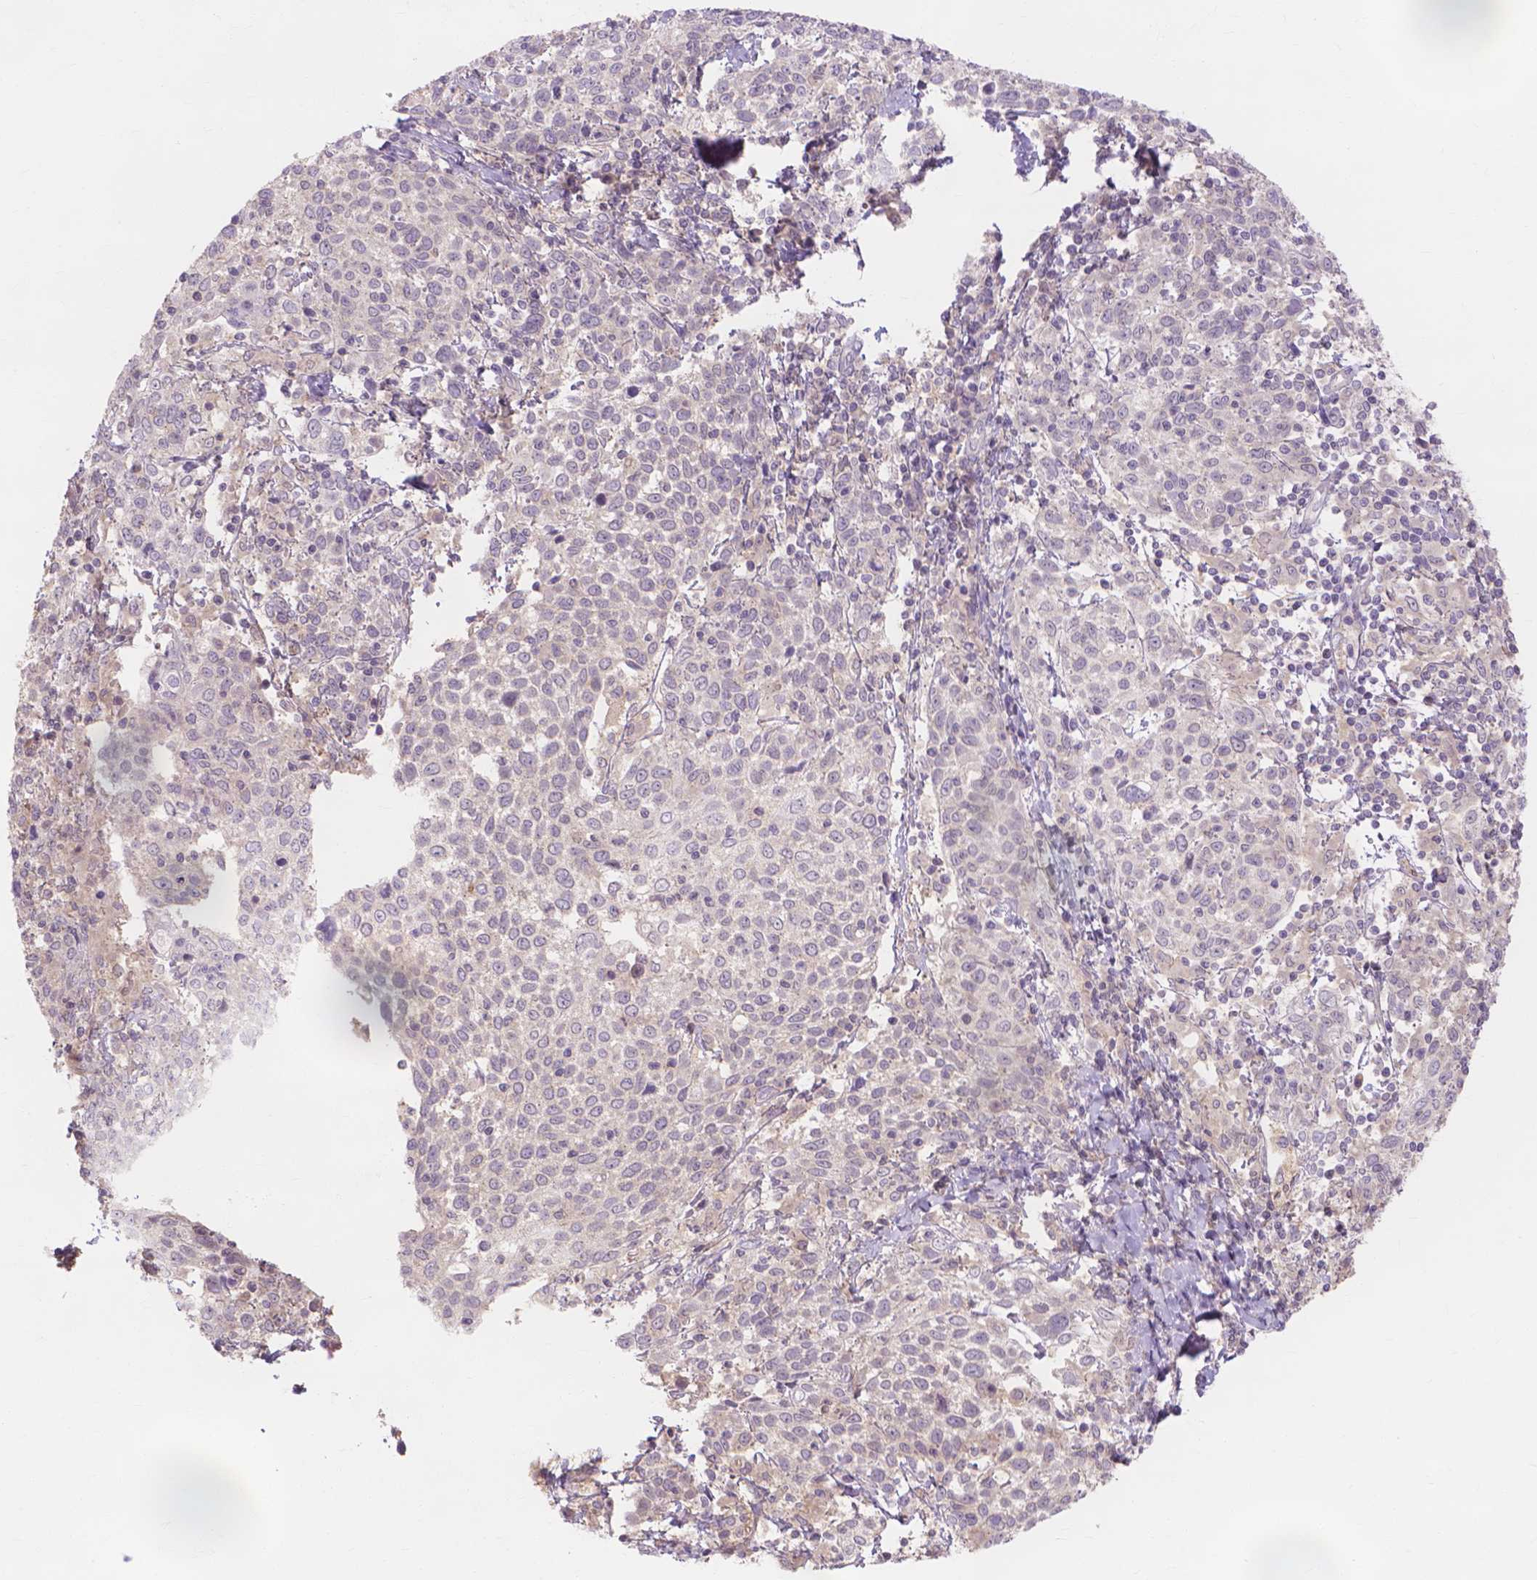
{"staining": {"intensity": "negative", "quantity": "none", "location": "none"}, "tissue": "cervical cancer", "cell_type": "Tumor cells", "image_type": "cancer", "snomed": [{"axis": "morphology", "description": "Squamous cell carcinoma, NOS"}, {"axis": "topography", "description": "Cervix"}], "caption": "There is no significant staining in tumor cells of cervical cancer (squamous cell carcinoma).", "gene": "PRDM13", "patient": {"sex": "female", "age": 61}}